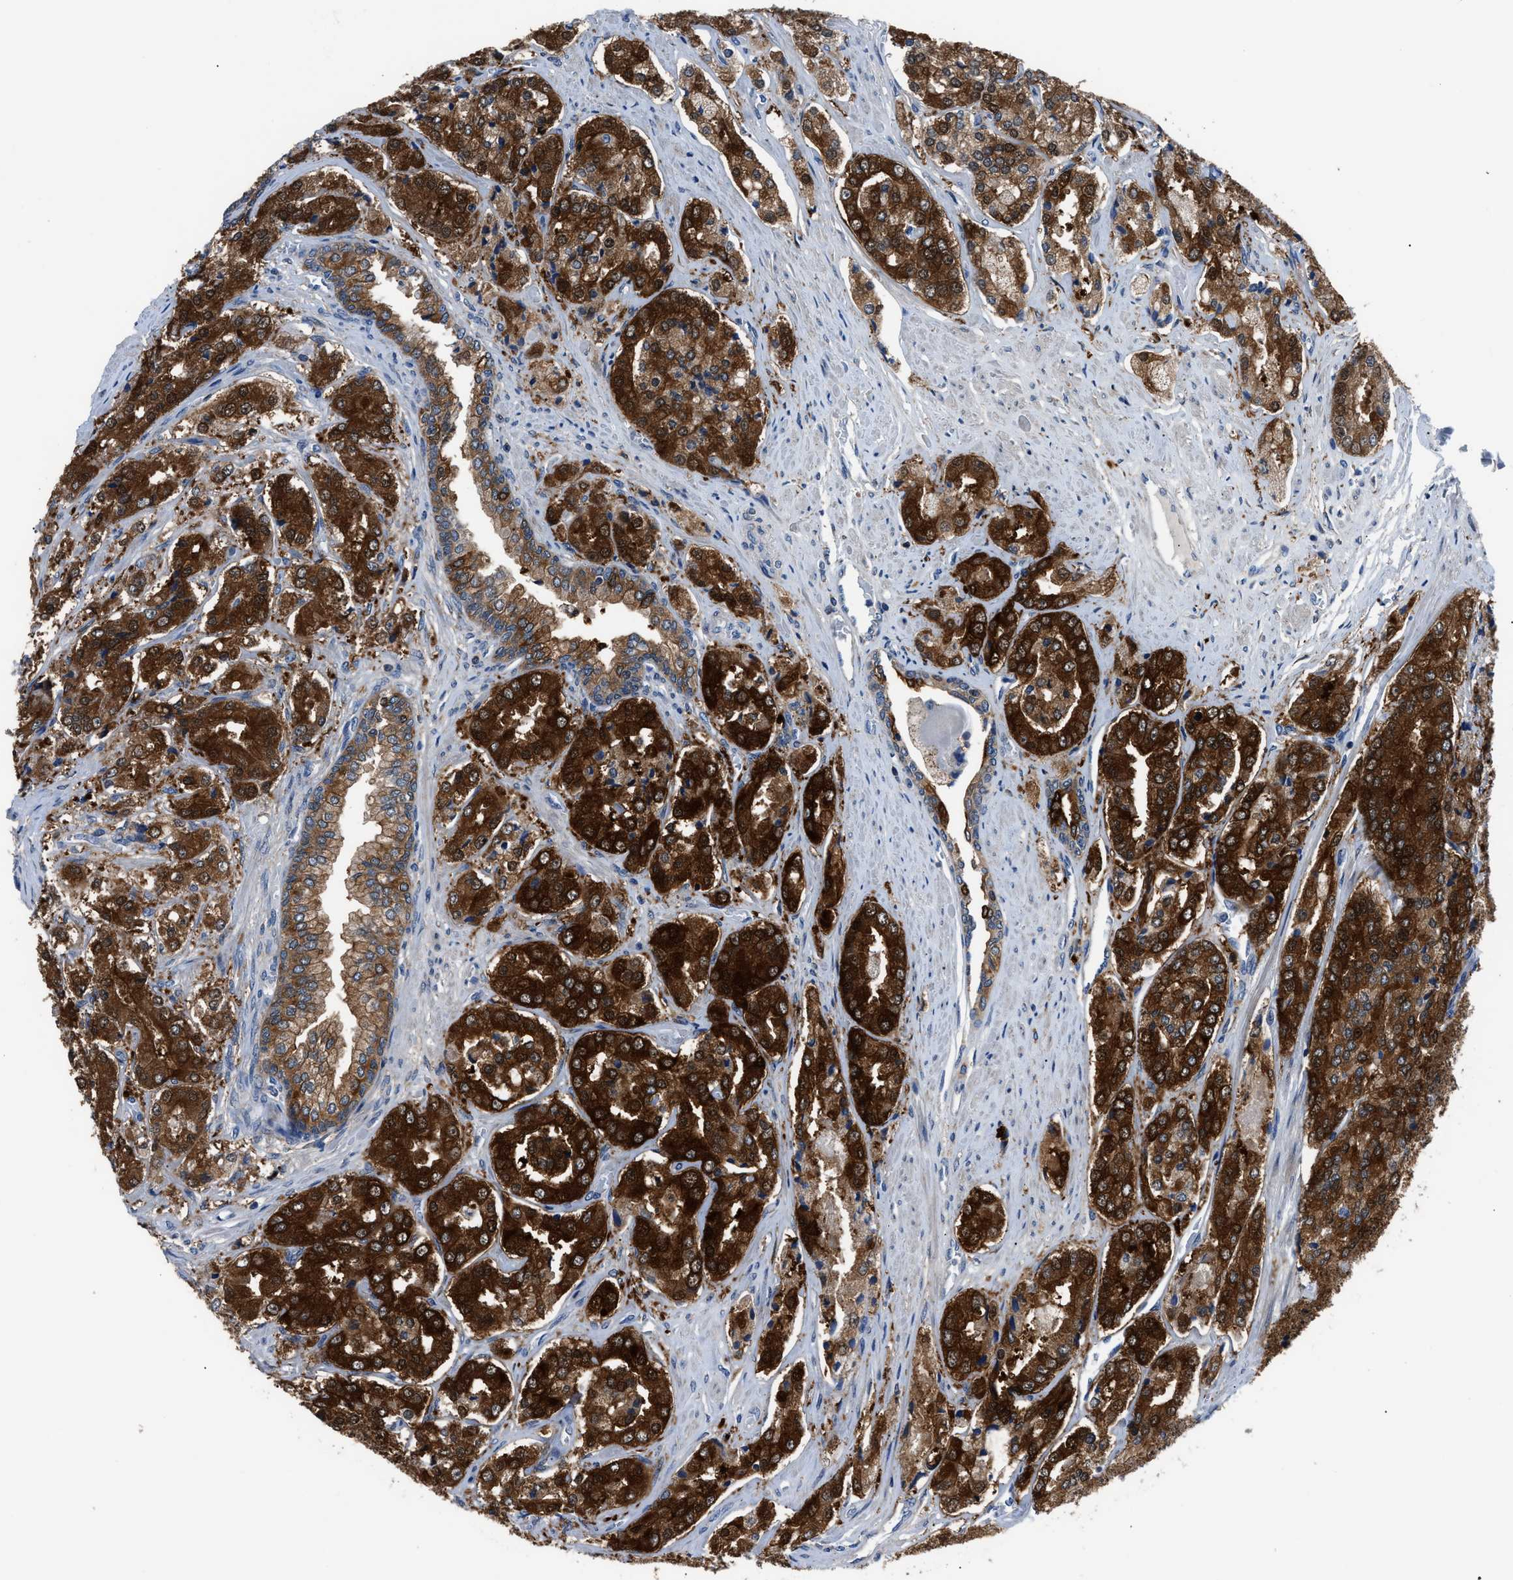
{"staining": {"intensity": "strong", "quantity": ">75%", "location": "cytoplasmic/membranous,nuclear"}, "tissue": "prostate cancer", "cell_type": "Tumor cells", "image_type": "cancer", "snomed": [{"axis": "morphology", "description": "Adenocarcinoma, High grade"}, {"axis": "topography", "description": "Prostate"}], "caption": "Brown immunohistochemical staining in human prostate adenocarcinoma (high-grade) demonstrates strong cytoplasmic/membranous and nuclear expression in approximately >75% of tumor cells. The staining is performed using DAB brown chromogen to label protein expression. The nuclei are counter-stained blue using hematoxylin.", "gene": "TMEM45B", "patient": {"sex": "male", "age": 65}}